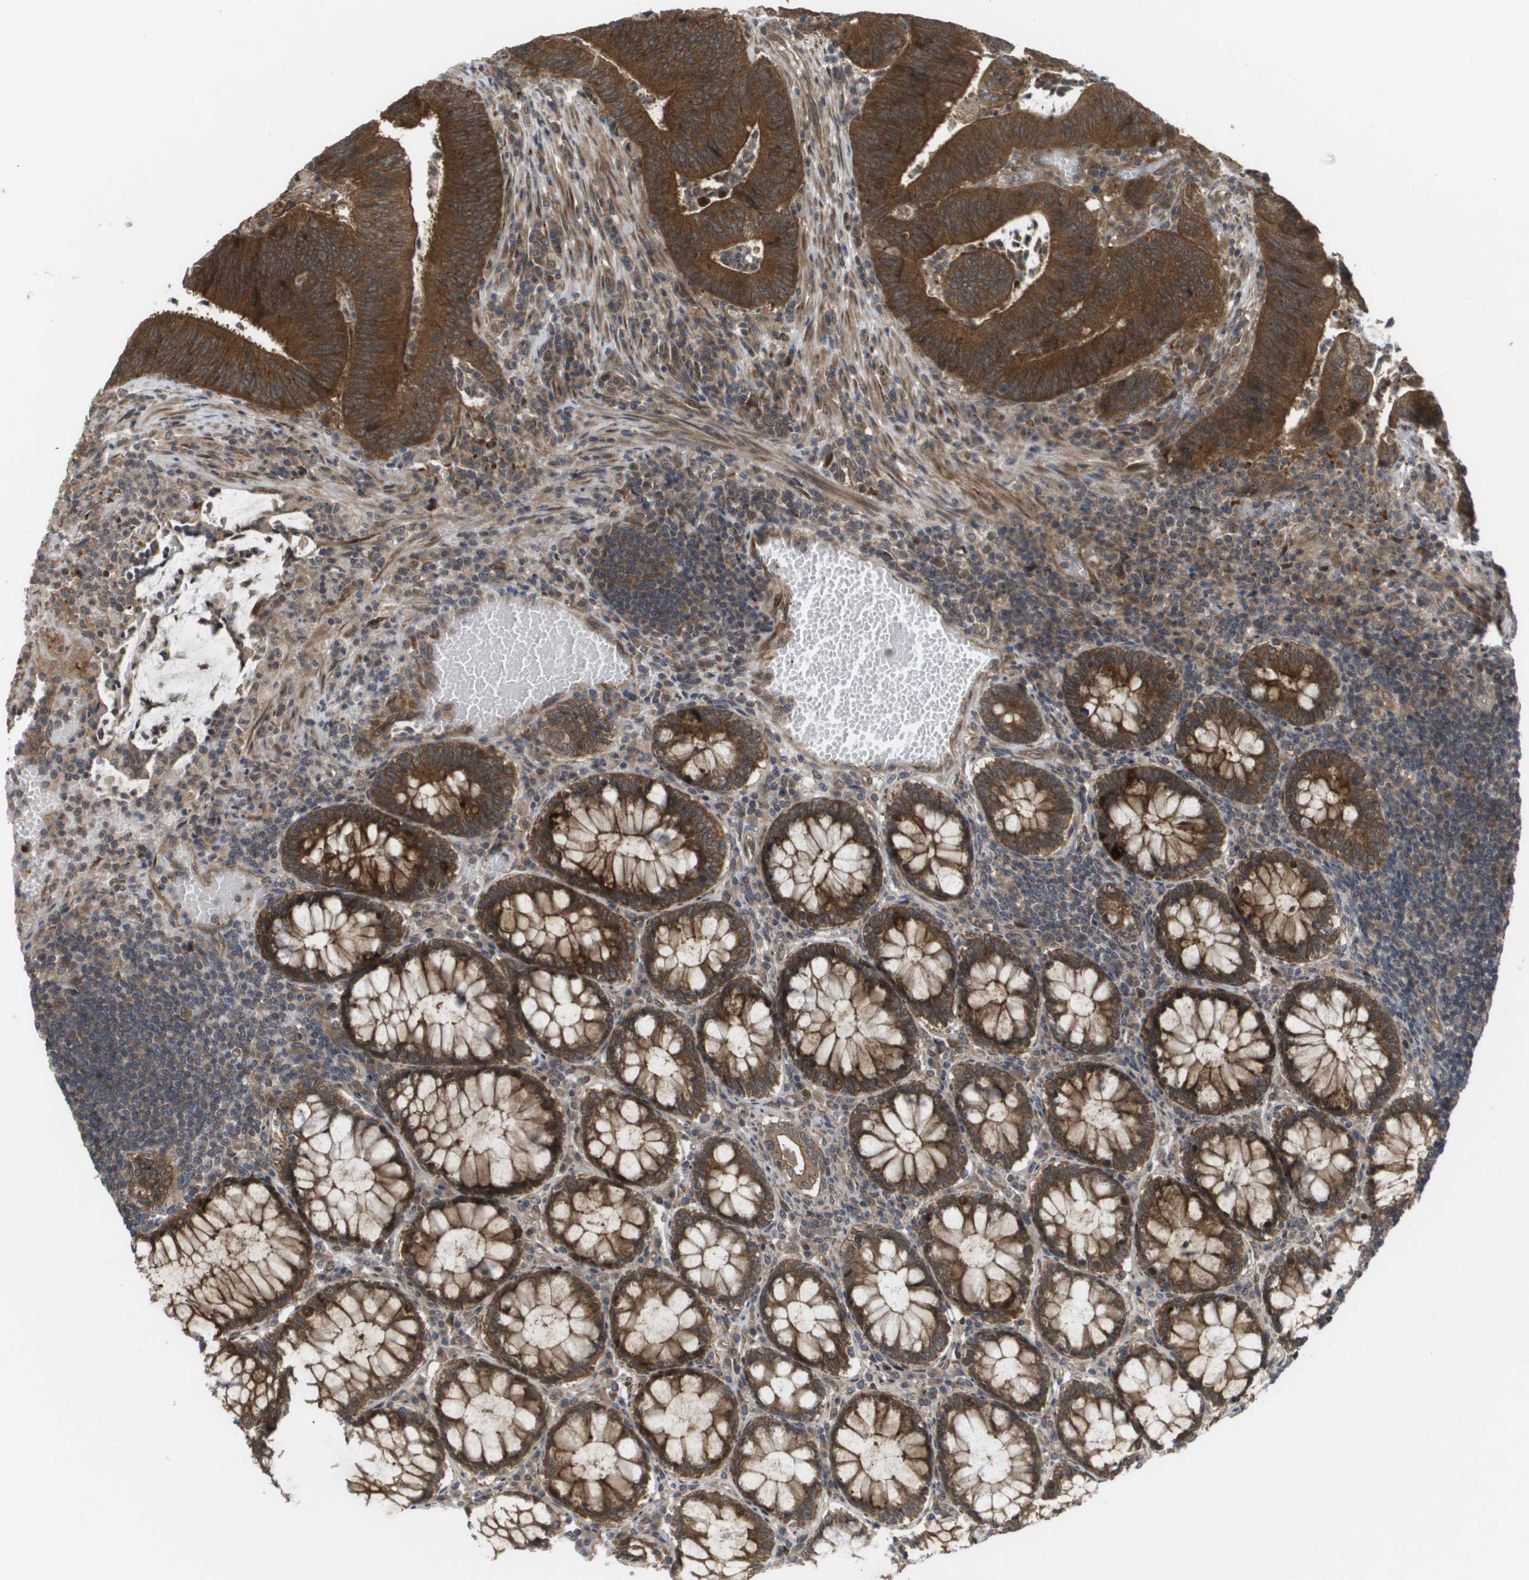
{"staining": {"intensity": "strong", "quantity": ">75%", "location": "cytoplasmic/membranous"}, "tissue": "colorectal cancer", "cell_type": "Tumor cells", "image_type": "cancer", "snomed": [{"axis": "morphology", "description": "Normal tissue, NOS"}, {"axis": "morphology", "description": "Adenocarcinoma, NOS"}, {"axis": "topography", "description": "Rectum"}], "caption": "Human colorectal cancer (adenocarcinoma) stained with a protein marker shows strong staining in tumor cells.", "gene": "CTPS2", "patient": {"sex": "female", "age": 66}}